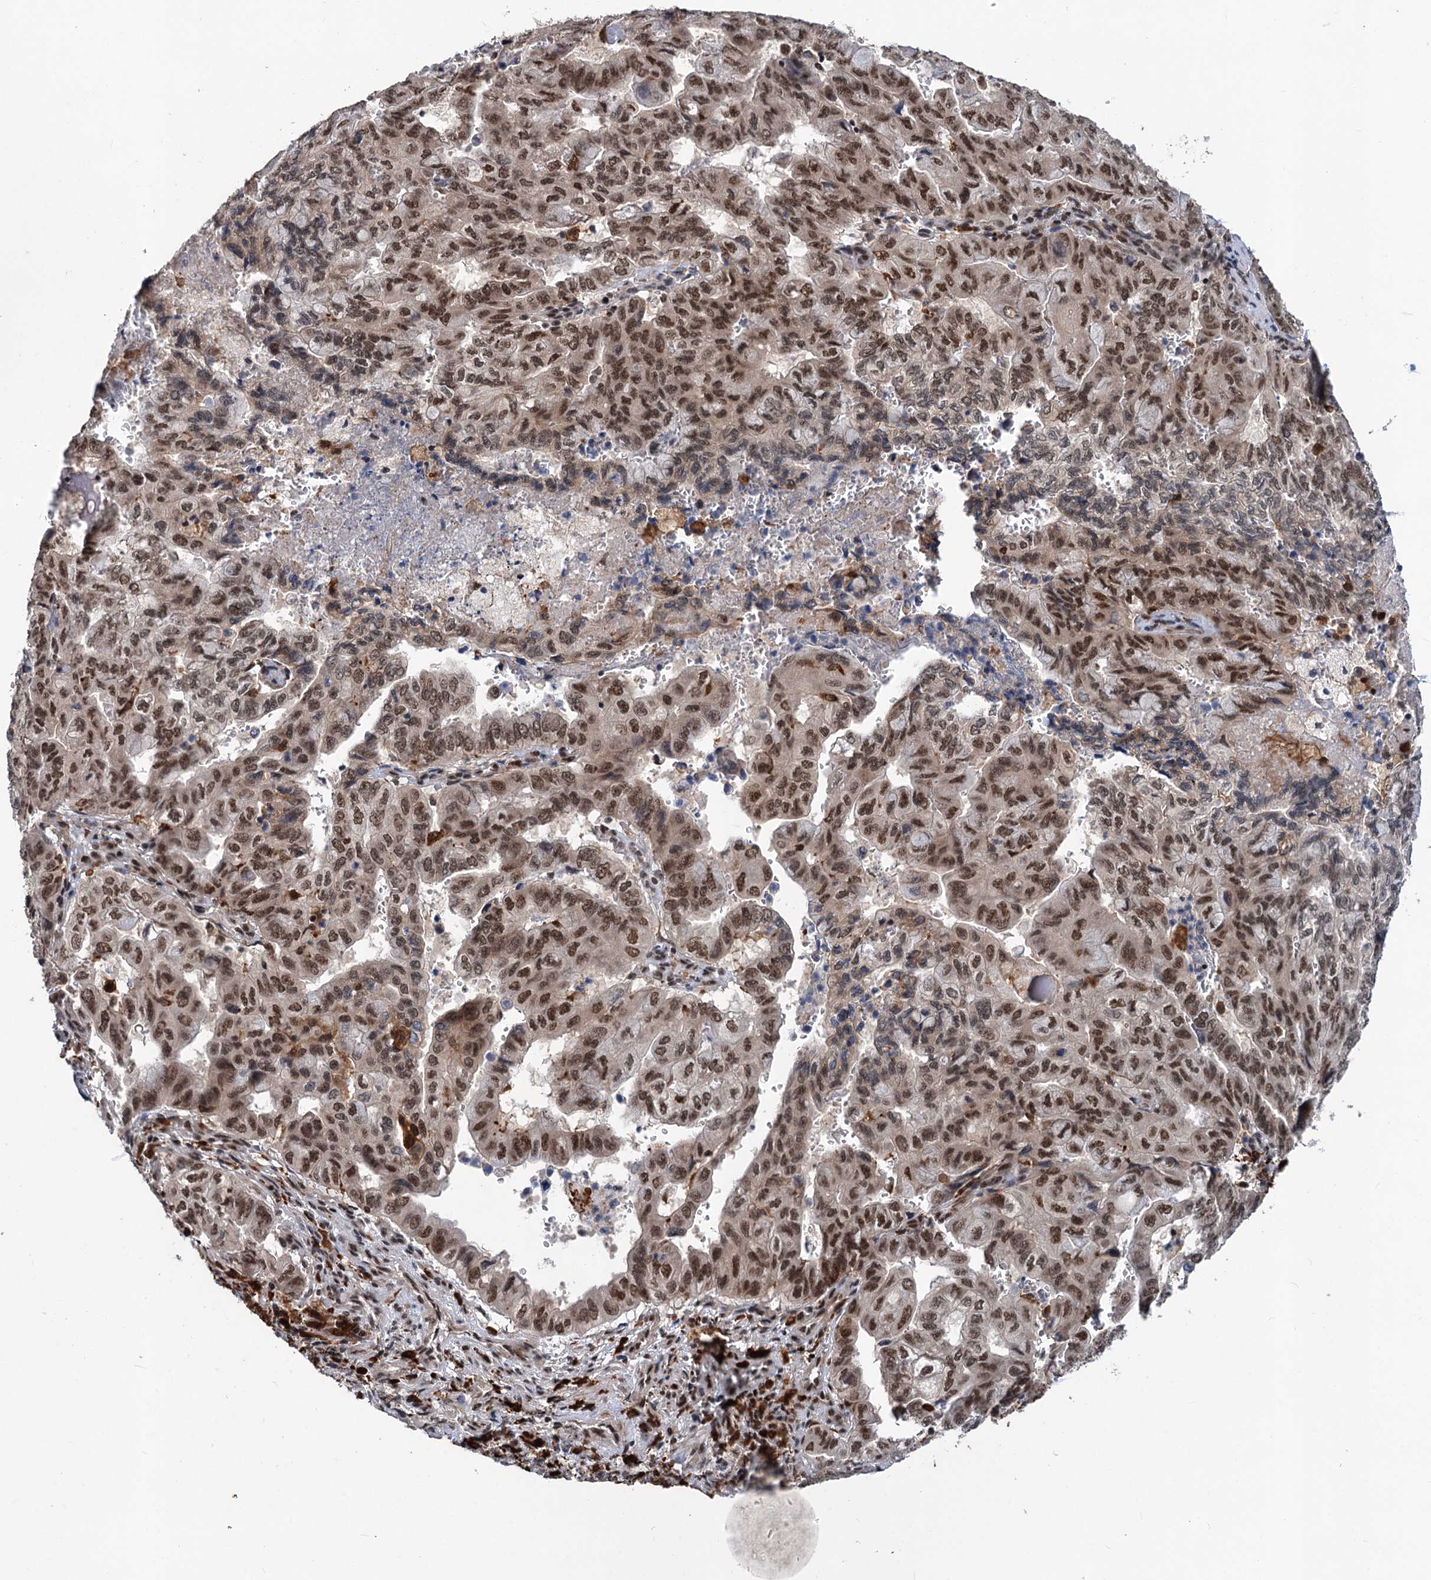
{"staining": {"intensity": "moderate", "quantity": ">75%", "location": "nuclear"}, "tissue": "pancreatic cancer", "cell_type": "Tumor cells", "image_type": "cancer", "snomed": [{"axis": "morphology", "description": "Adenocarcinoma, NOS"}, {"axis": "topography", "description": "Pancreas"}], "caption": "Protein staining displays moderate nuclear staining in about >75% of tumor cells in pancreatic cancer (adenocarcinoma).", "gene": "PHF8", "patient": {"sex": "male", "age": 51}}